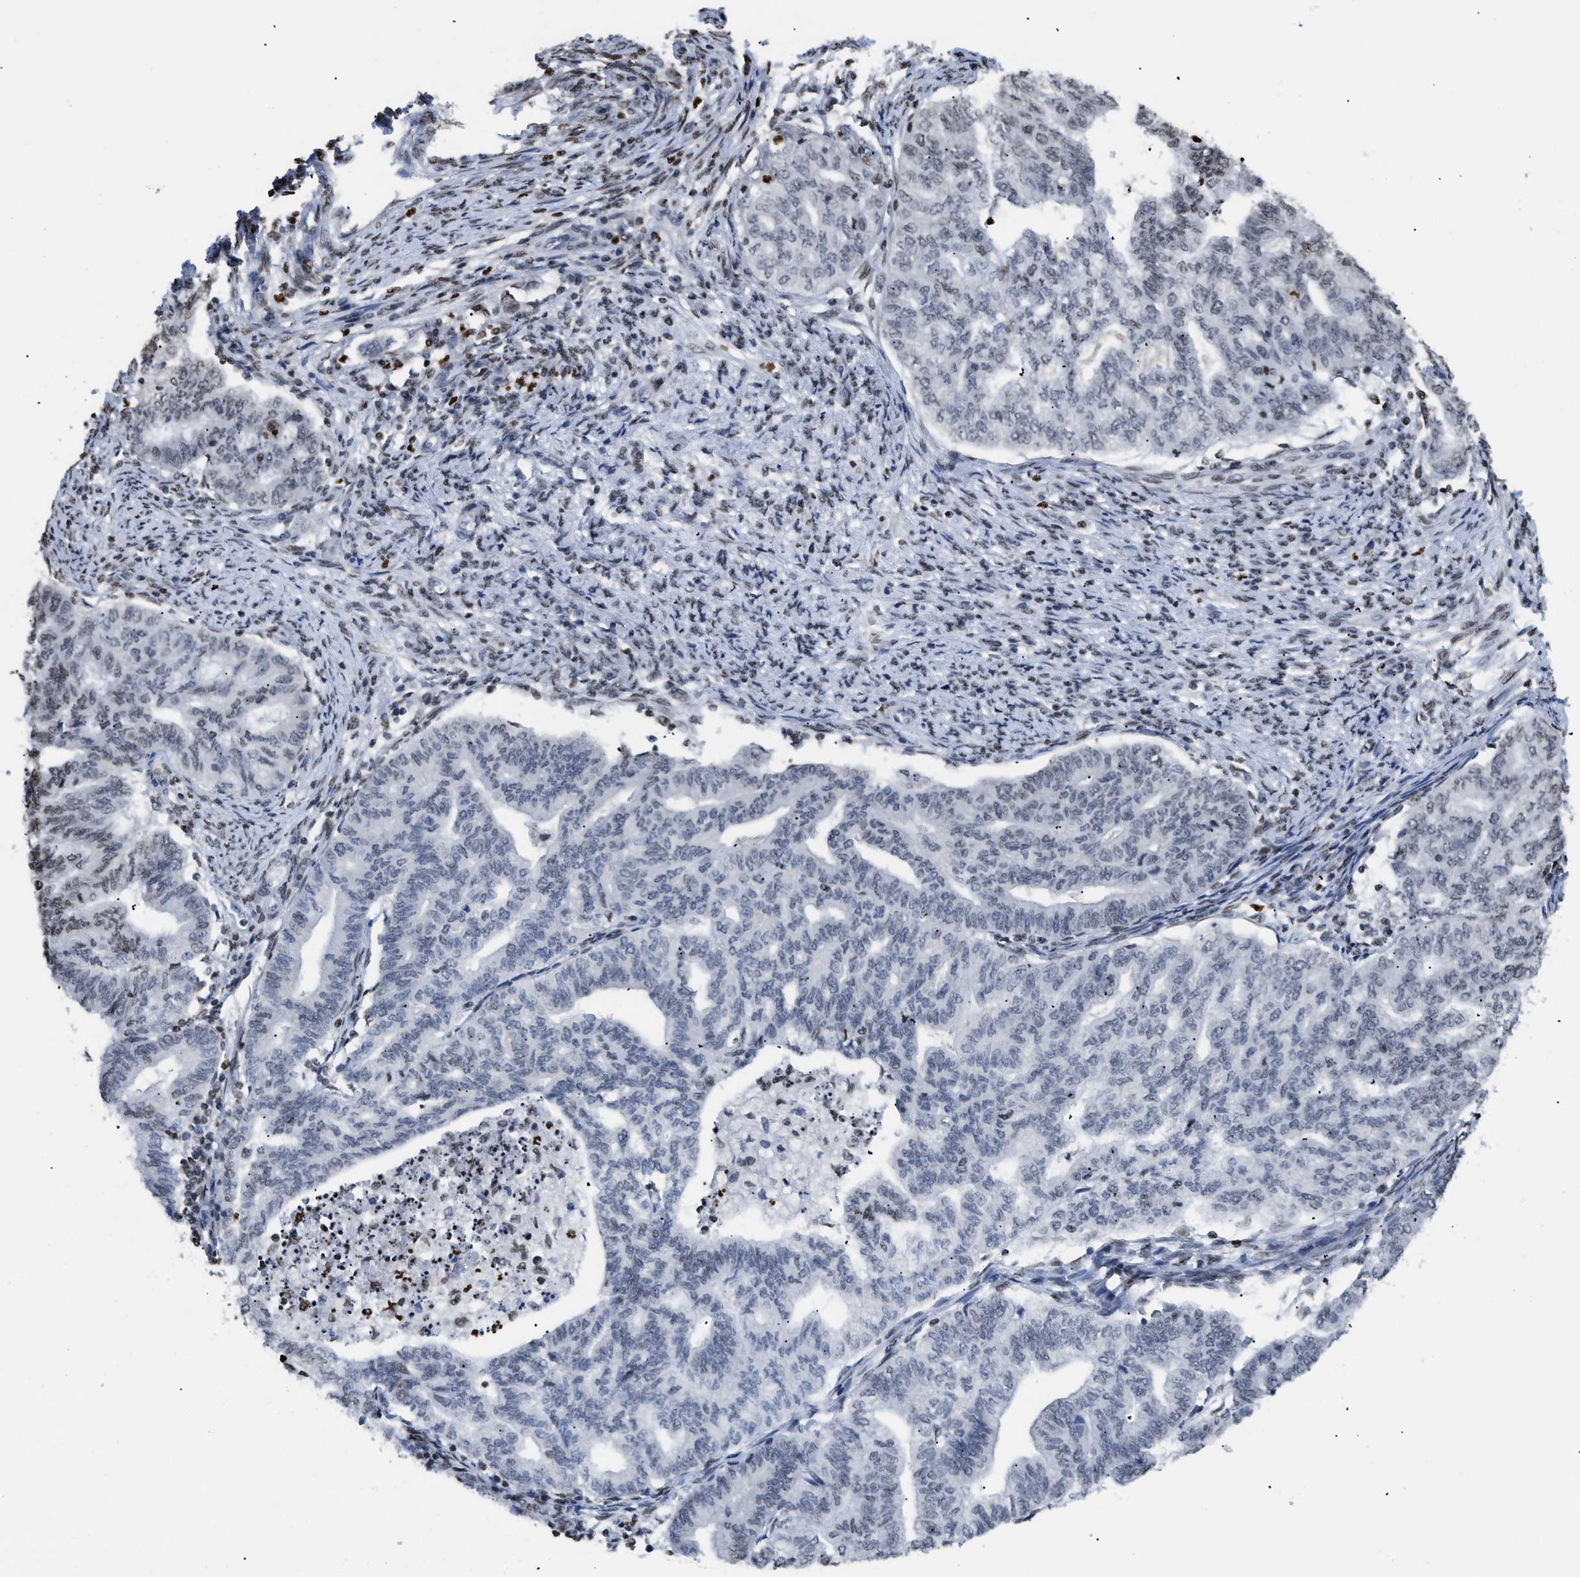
{"staining": {"intensity": "weak", "quantity": "25%-75%", "location": "nuclear"}, "tissue": "endometrial cancer", "cell_type": "Tumor cells", "image_type": "cancer", "snomed": [{"axis": "morphology", "description": "Adenocarcinoma, NOS"}, {"axis": "topography", "description": "Endometrium"}], "caption": "IHC (DAB) staining of human endometrial cancer (adenocarcinoma) displays weak nuclear protein positivity in approximately 25%-75% of tumor cells.", "gene": "HMGN2", "patient": {"sex": "female", "age": 79}}